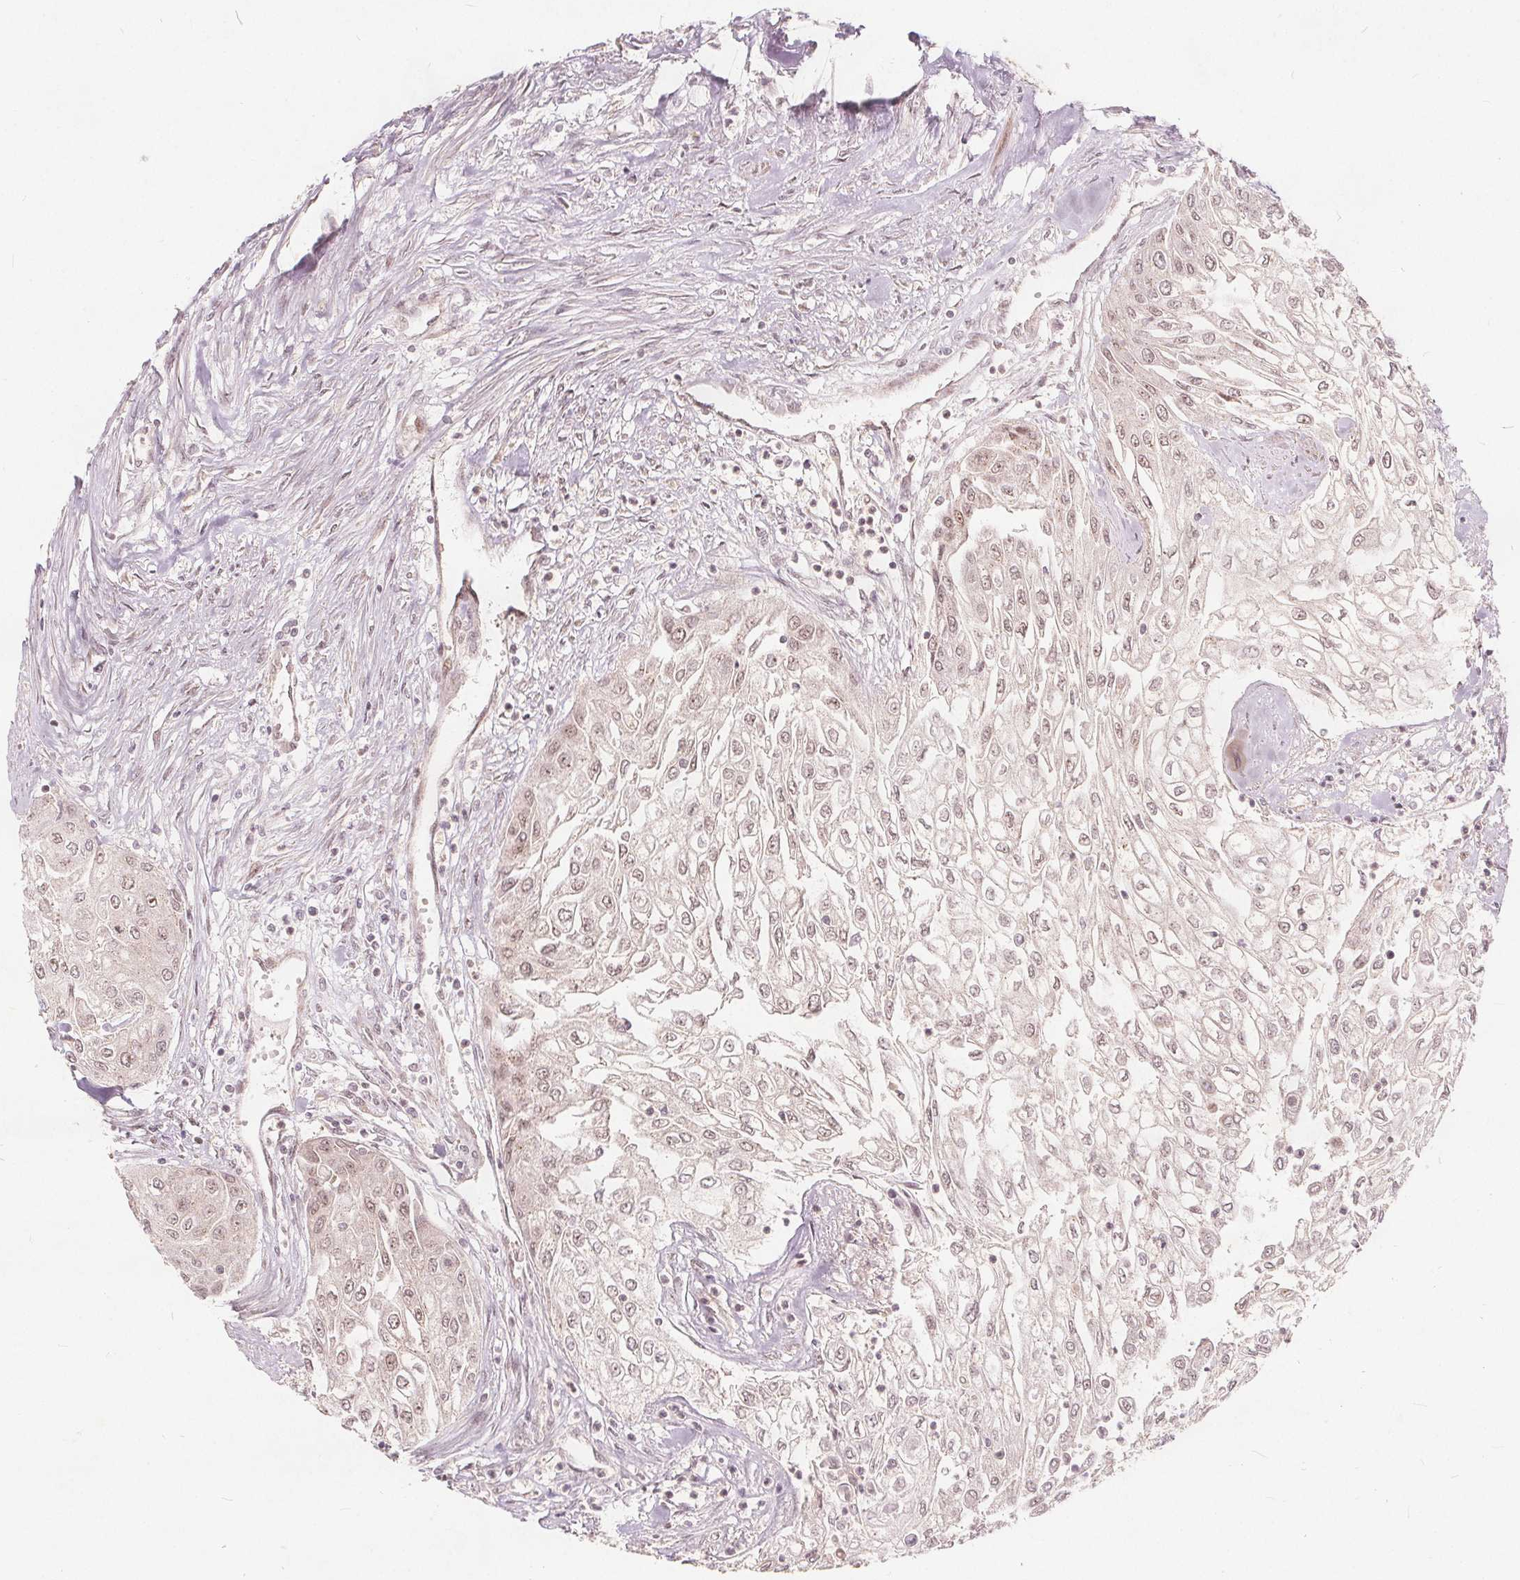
{"staining": {"intensity": "weak", "quantity": "25%-75%", "location": "nuclear"}, "tissue": "urothelial cancer", "cell_type": "Tumor cells", "image_type": "cancer", "snomed": [{"axis": "morphology", "description": "Urothelial carcinoma, High grade"}, {"axis": "topography", "description": "Urinary bladder"}], "caption": "A brown stain highlights weak nuclear positivity of a protein in human urothelial carcinoma (high-grade) tumor cells.", "gene": "PPP1CB", "patient": {"sex": "male", "age": 62}}